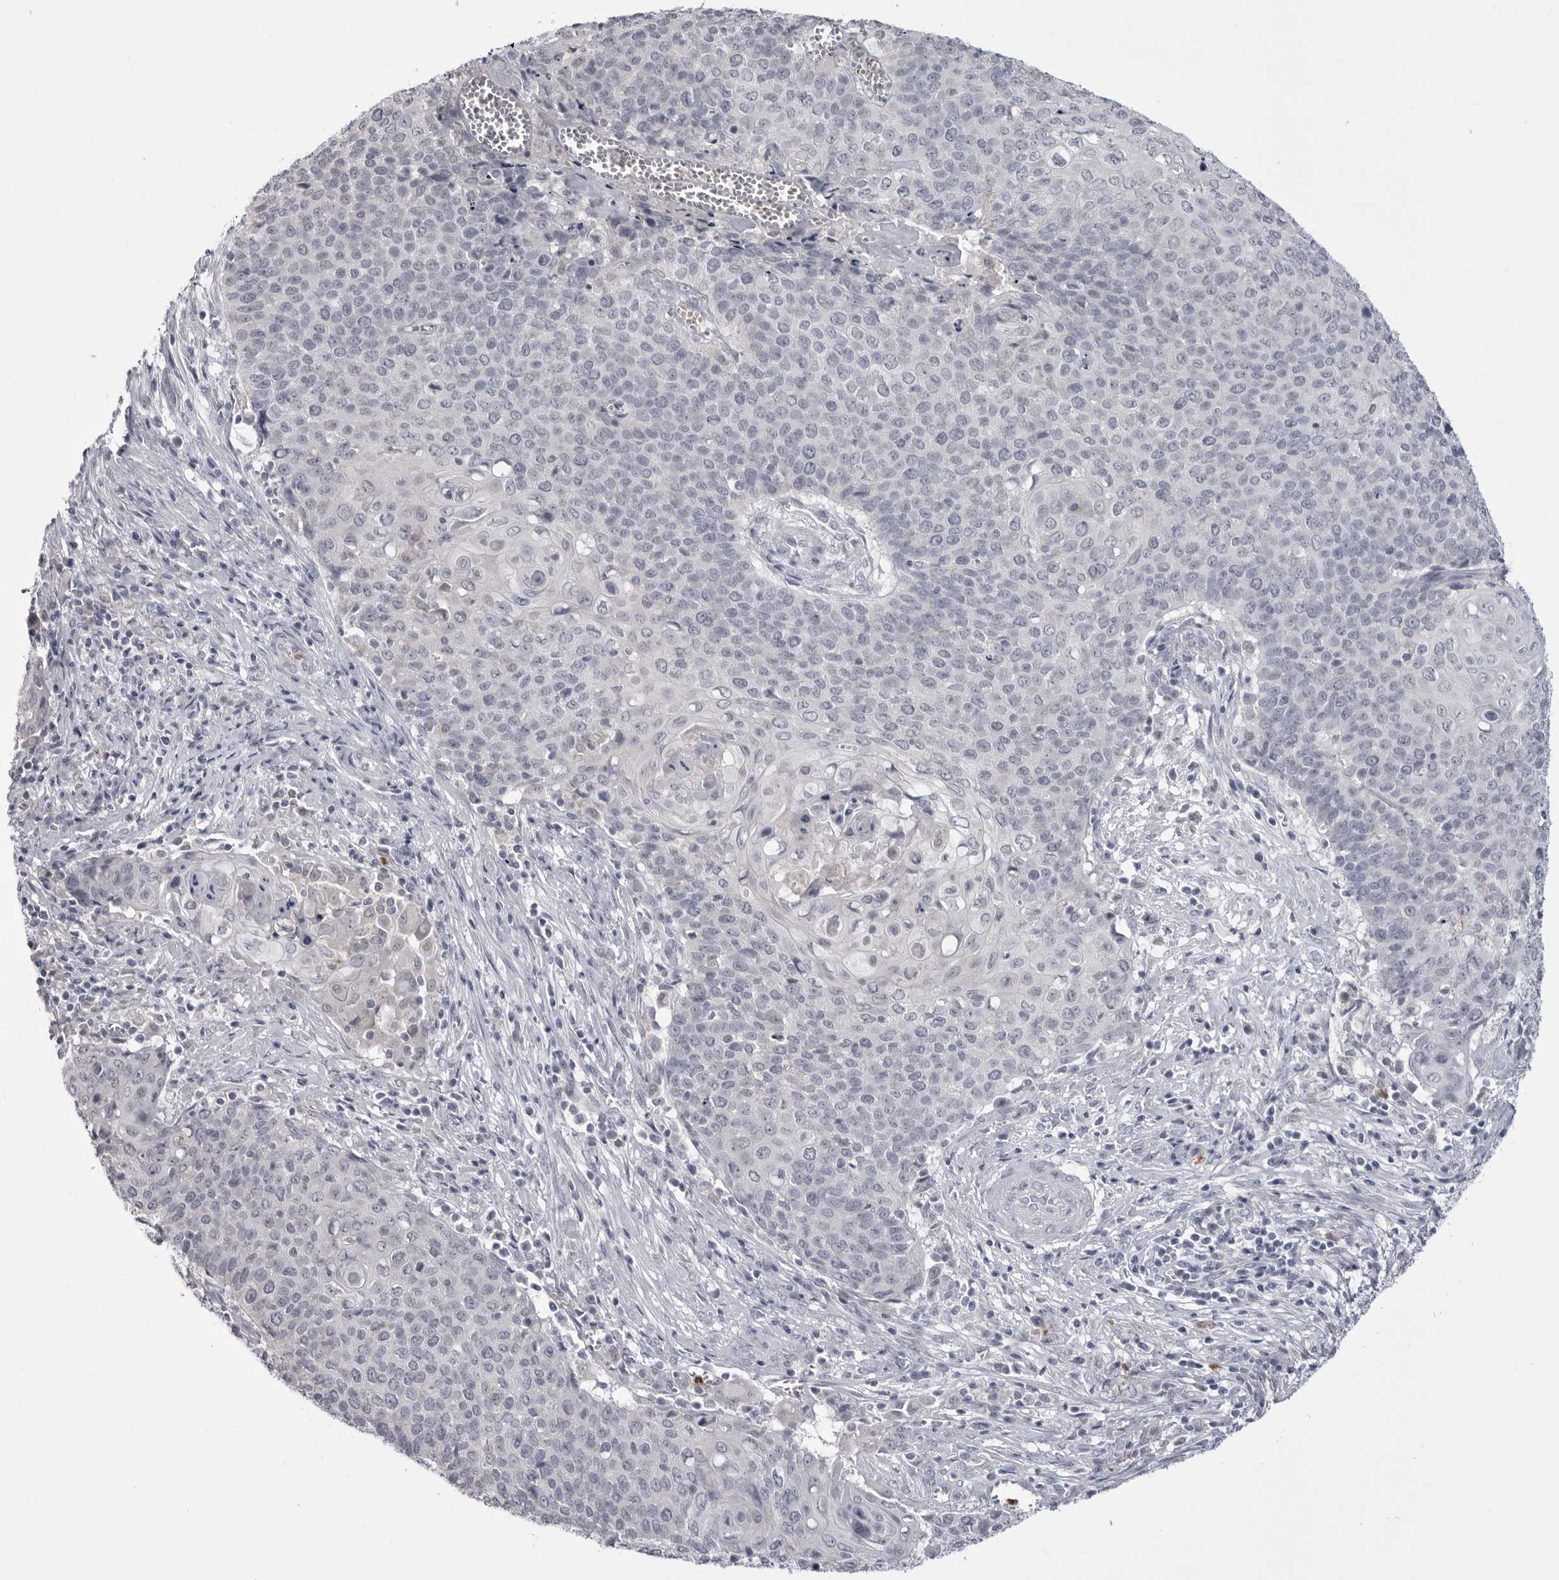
{"staining": {"intensity": "negative", "quantity": "none", "location": "none"}, "tissue": "cervical cancer", "cell_type": "Tumor cells", "image_type": "cancer", "snomed": [{"axis": "morphology", "description": "Squamous cell carcinoma, NOS"}, {"axis": "topography", "description": "Cervix"}], "caption": "Histopathology image shows no significant protein expression in tumor cells of cervical cancer (squamous cell carcinoma). (DAB (3,3'-diaminobenzidine) immunohistochemistry (IHC) visualized using brightfield microscopy, high magnification).", "gene": "STAP2", "patient": {"sex": "female", "age": 39}}